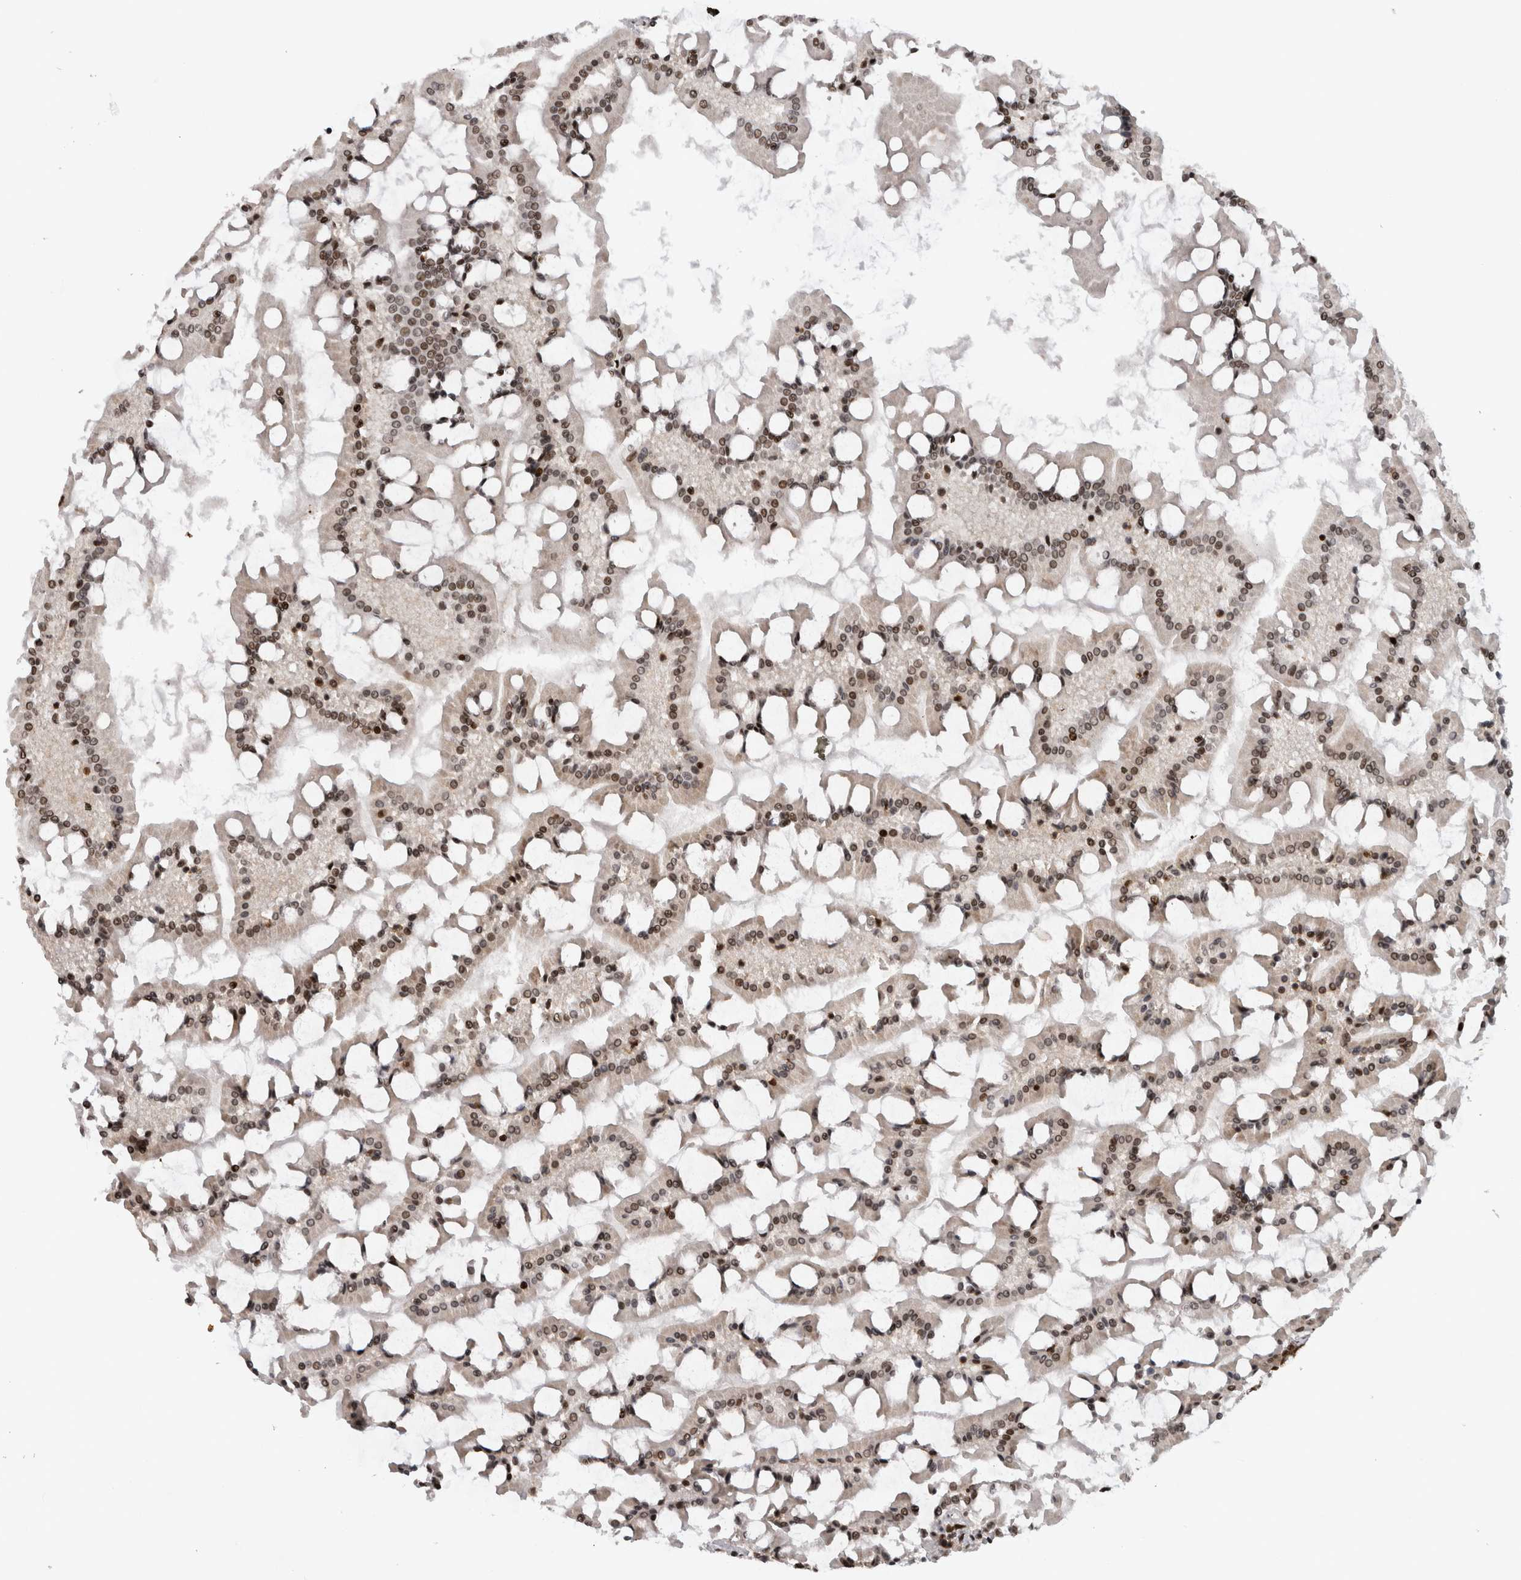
{"staining": {"intensity": "strong", "quantity": ">75%", "location": "nuclear"}, "tissue": "small intestine", "cell_type": "Glandular cells", "image_type": "normal", "snomed": [{"axis": "morphology", "description": "Normal tissue, NOS"}, {"axis": "topography", "description": "Small intestine"}], "caption": "Small intestine stained with DAB (3,3'-diaminobenzidine) IHC displays high levels of strong nuclear positivity in approximately >75% of glandular cells. (DAB IHC with brightfield microscopy, high magnification).", "gene": "ZSCAN2", "patient": {"sex": "male", "age": 41}}